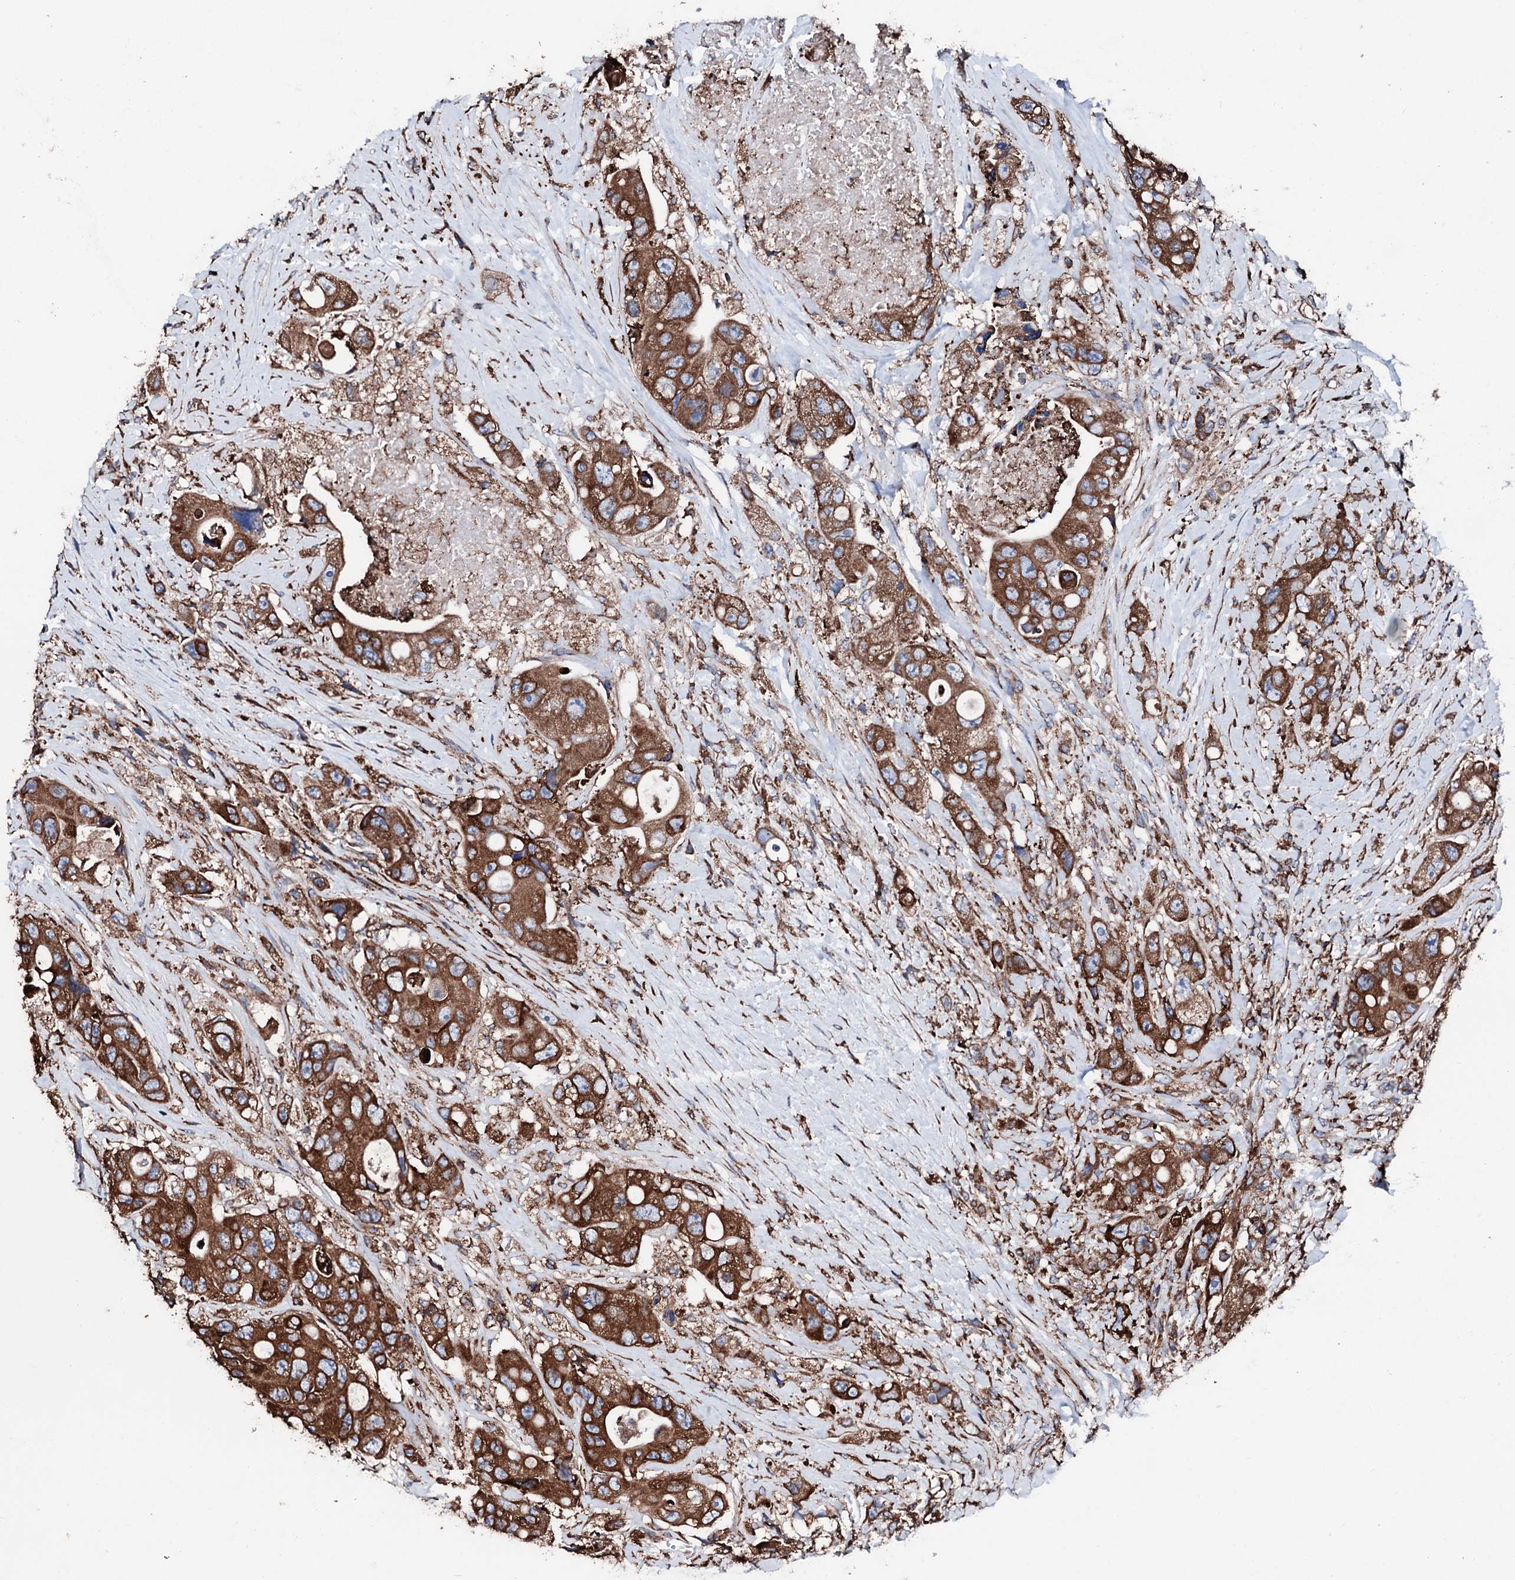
{"staining": {"intensity": "strong", "quantity": ">75%", "location": "cytoplasmic/membranous"}, "tissue": "colorectal cancer", "cell_type": "Tumor cells", "image_type": "cancer", "snomed": [{"axis": "morphology", "description": "Adenocarcinoma, NOS"}, {"axis": "topography", "description": "Colon"}], "caption": "Tumor cells show high levels of strong cytoplasmic/membranous staining in approximately >75% of cells in adenocarcinoma (colorectal).", "gene": "AMDHD1", "patient": {"sex": "female", "age": 46}}